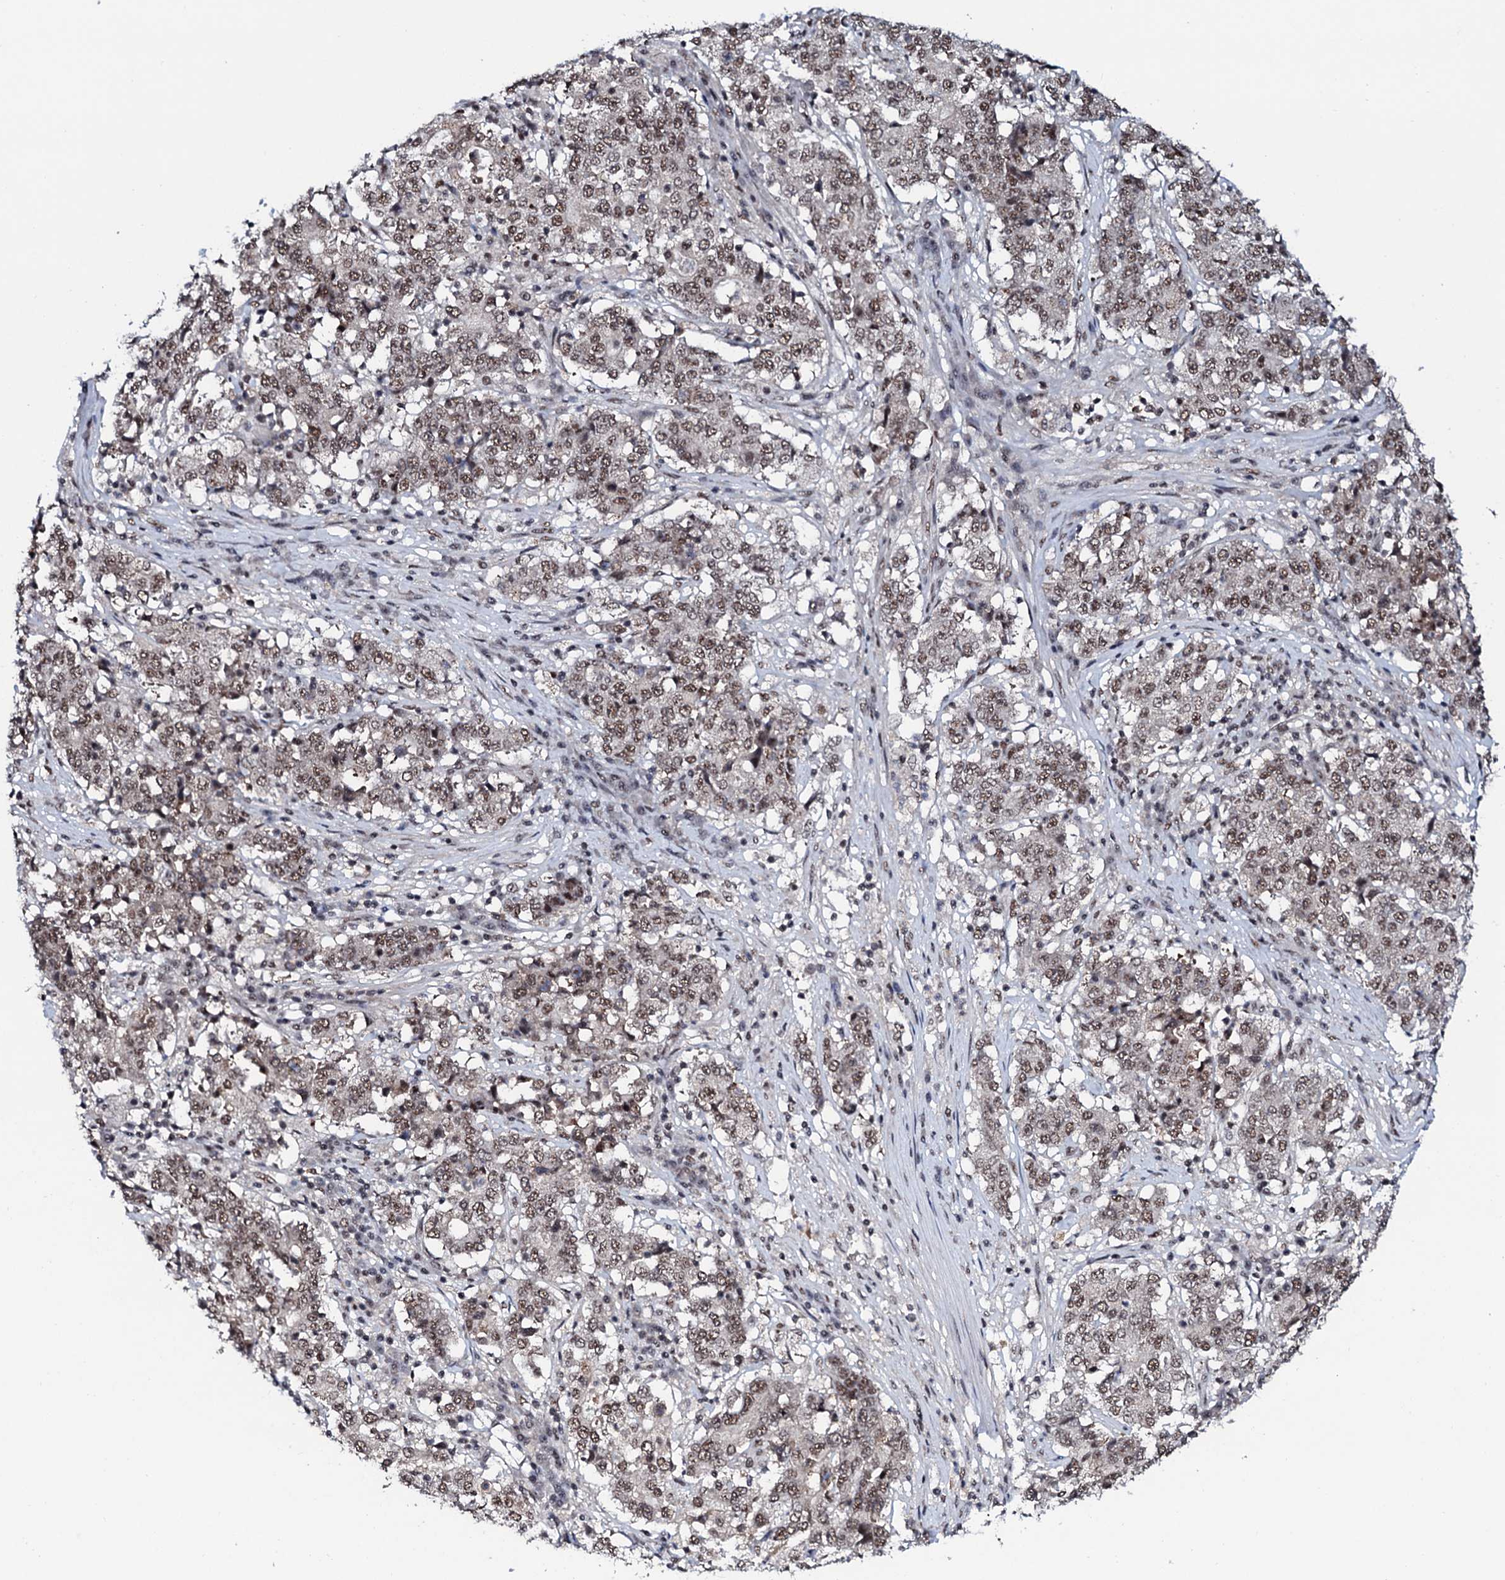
{"staining": {"intensity": "moderate", "quantity": ">75%", "location": "nuclear"}, "tissue": "stomach cancer", "cell_type": "Tumor cells", "image_type": "cancer", "snomed": [{"axis": "morphology", "description": "Adenocarcinoma, NOS"}, {"axis": "topography", "description": "Stomach"}], "caption": "IHC image of human stomach adenocarcinoma stained for a protein (brown), which demonstrates medium levels of moderate nuclear expression in about >75% of tumor cells.", "gene": "PRPF18", "patient": {"sex": "male", "age": 59}}